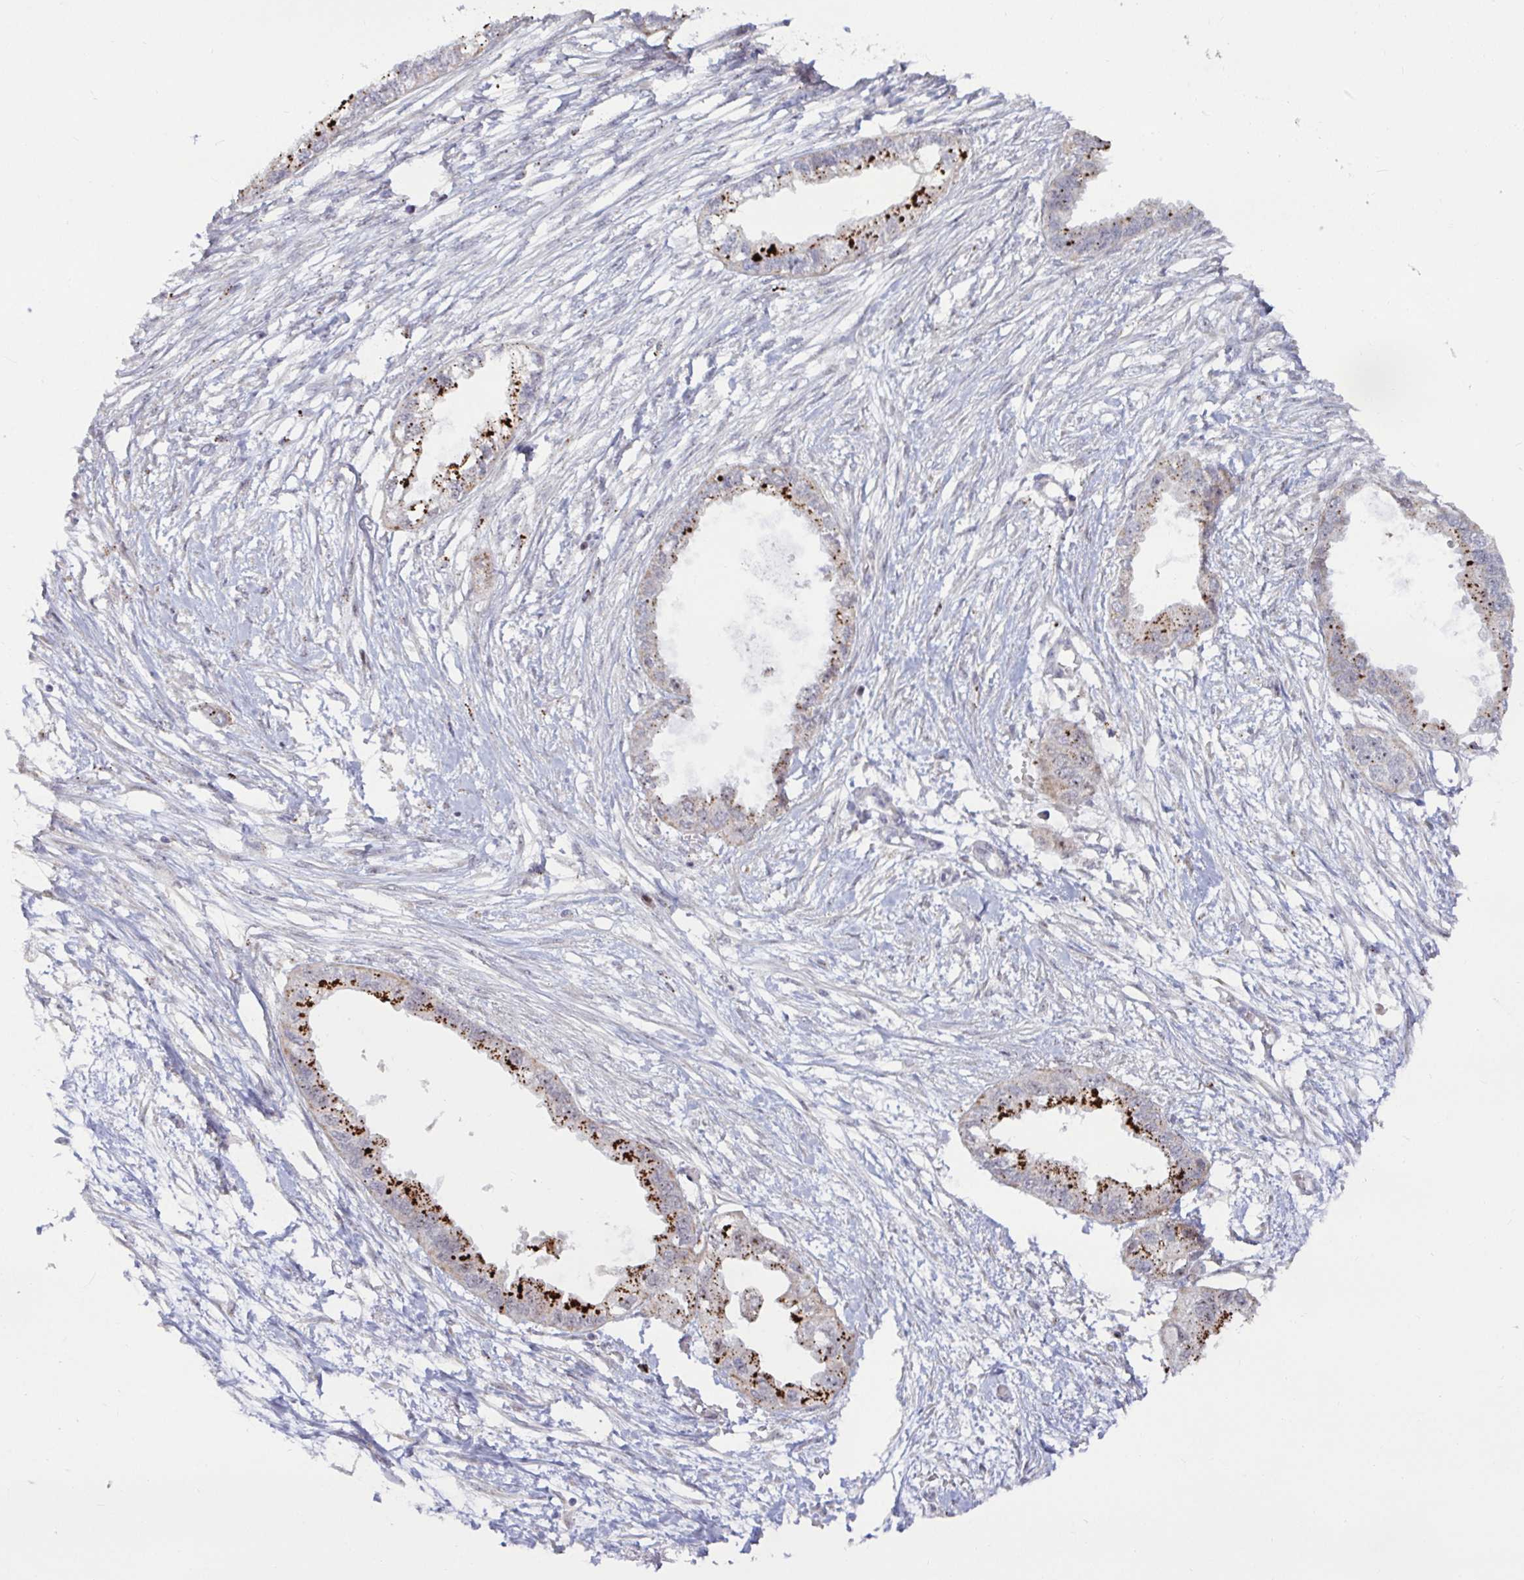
{"staining": {"intensity": "strong", "quantity": "25%-75%", "location": "cytoplasmic/membranous"}, "tissue": "endometrial cancer", "cell_type": "Tumor cells", "image_type": "cancer", "snomed": [{"axis": "morphology", "description": "Adenocarcinoma, NOS"}, {"axis": "morphology", "description": "Adenocarcinoma, metastatic, NOS"}, {"axis": "topography", "description": "Adipose tissue"}, {"axis": "topography", "description": "Endometrium"}], "caption": "The micrograph displays immunohistochemical staining of endometrial adenocarcinoma. There is strong cytoplasmic/membranous positivity is appreciated in approximately 25%-75% of tumor cells. (Brightfield microscopy of DAB IHC at high magnification).", "gene": "DZIP1", "patient": {"sex": "female", "age": 67}}